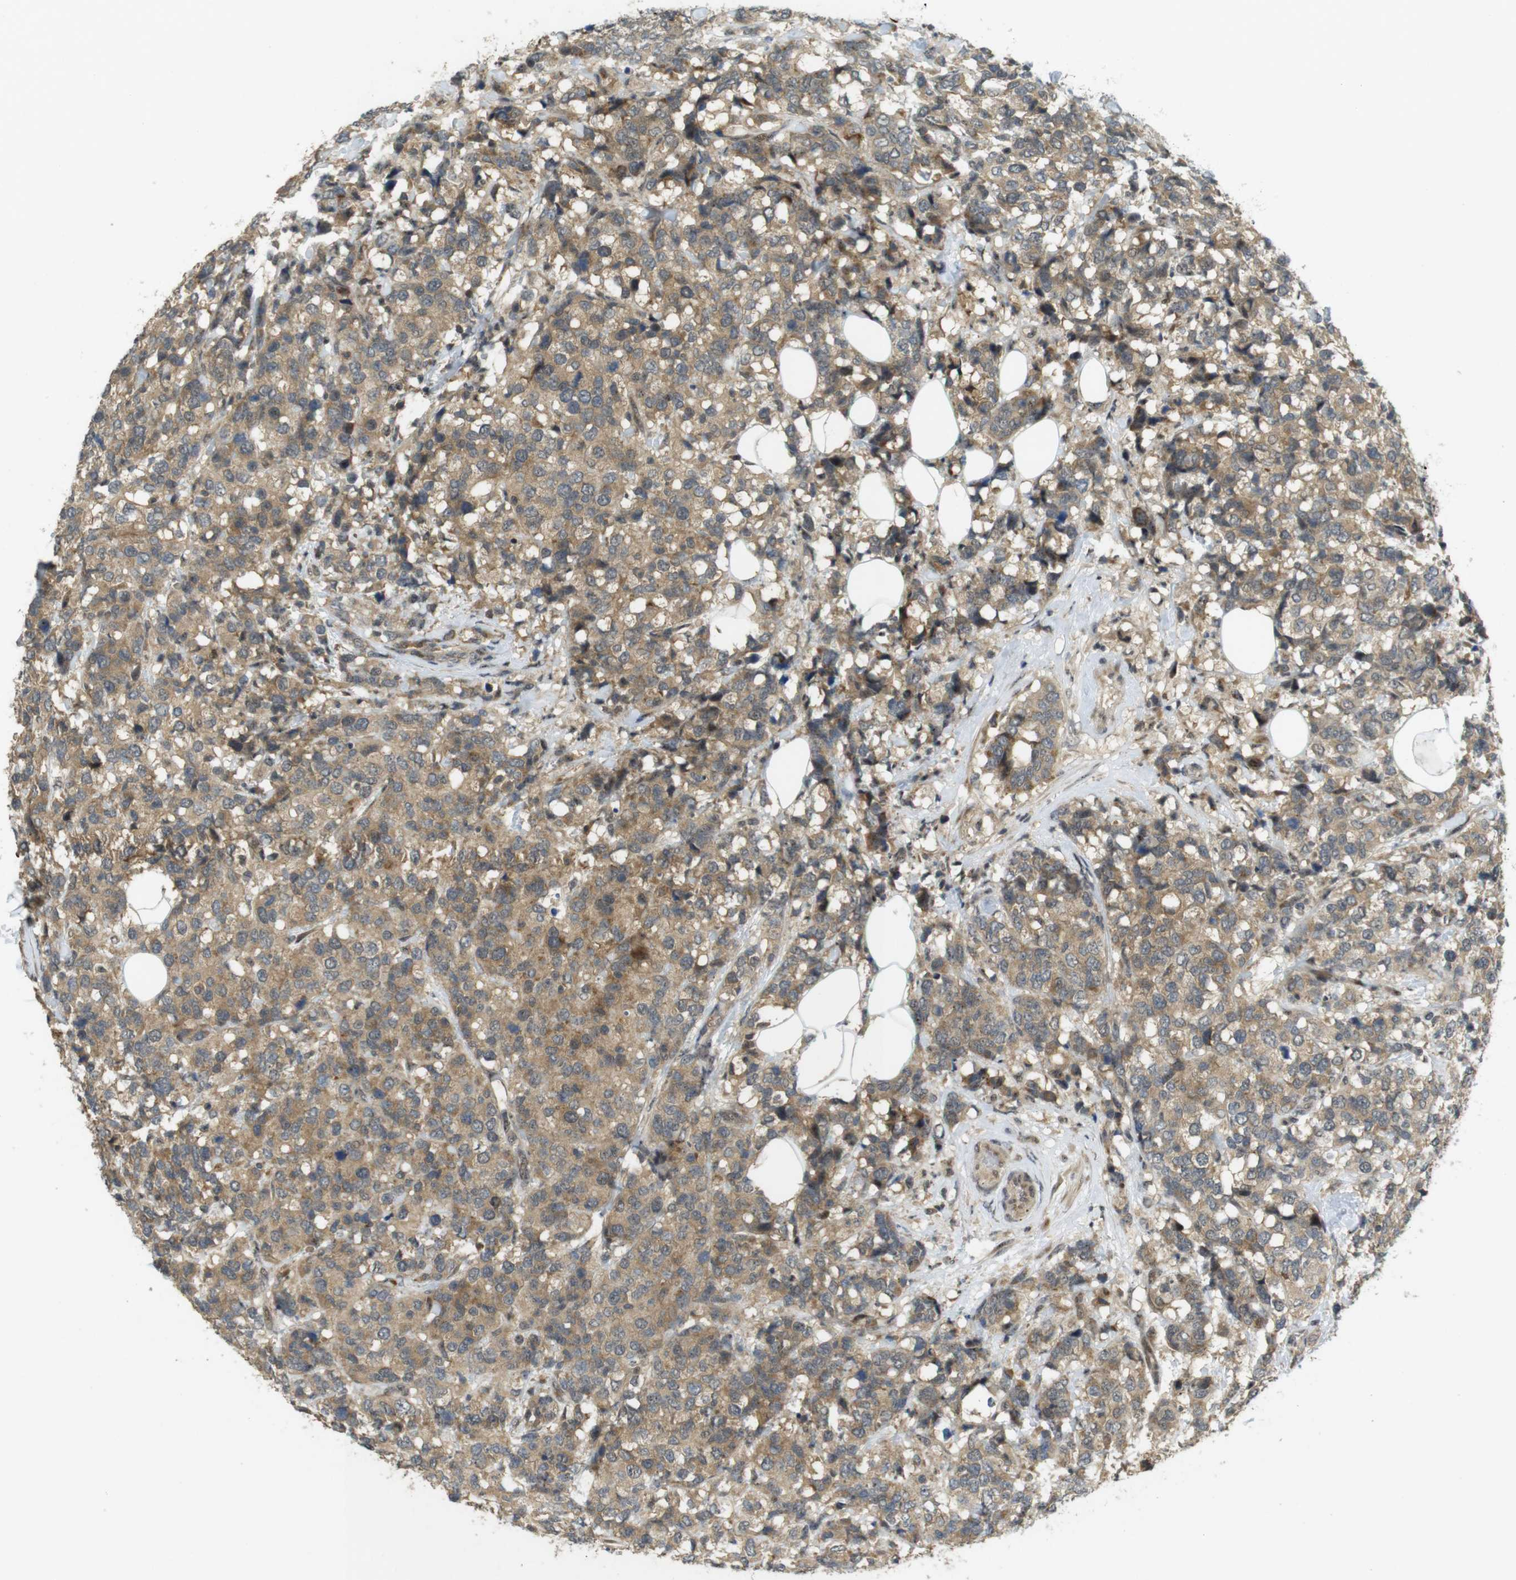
{"staining": {"intensity": "moderate", "quantity": ">75%", "location": "cytoplasmic/membranous"}, "tissue": "breast cancer", "cell_type": "Tumor cells", "image_type": "cancer", "snomed": [{"axis": "morphology", "description": "Lobular carcinoma"}, {"axis": "topography", "description": "Breast"}], "caption": "A medium amount of moderate cytoplasmic/membranous positivity is appreciated in approximately >75% of tumor cells in breast lobular carcinoma tissue. The protein of interest is stained brown, and the nuclei are stained in blue (DAB (3,3'-diaminobenzidine) IHC with brightfield microscopy, high magnification).", "gene": "TMX3", "patient": {"sex": "female", "age": 59}}